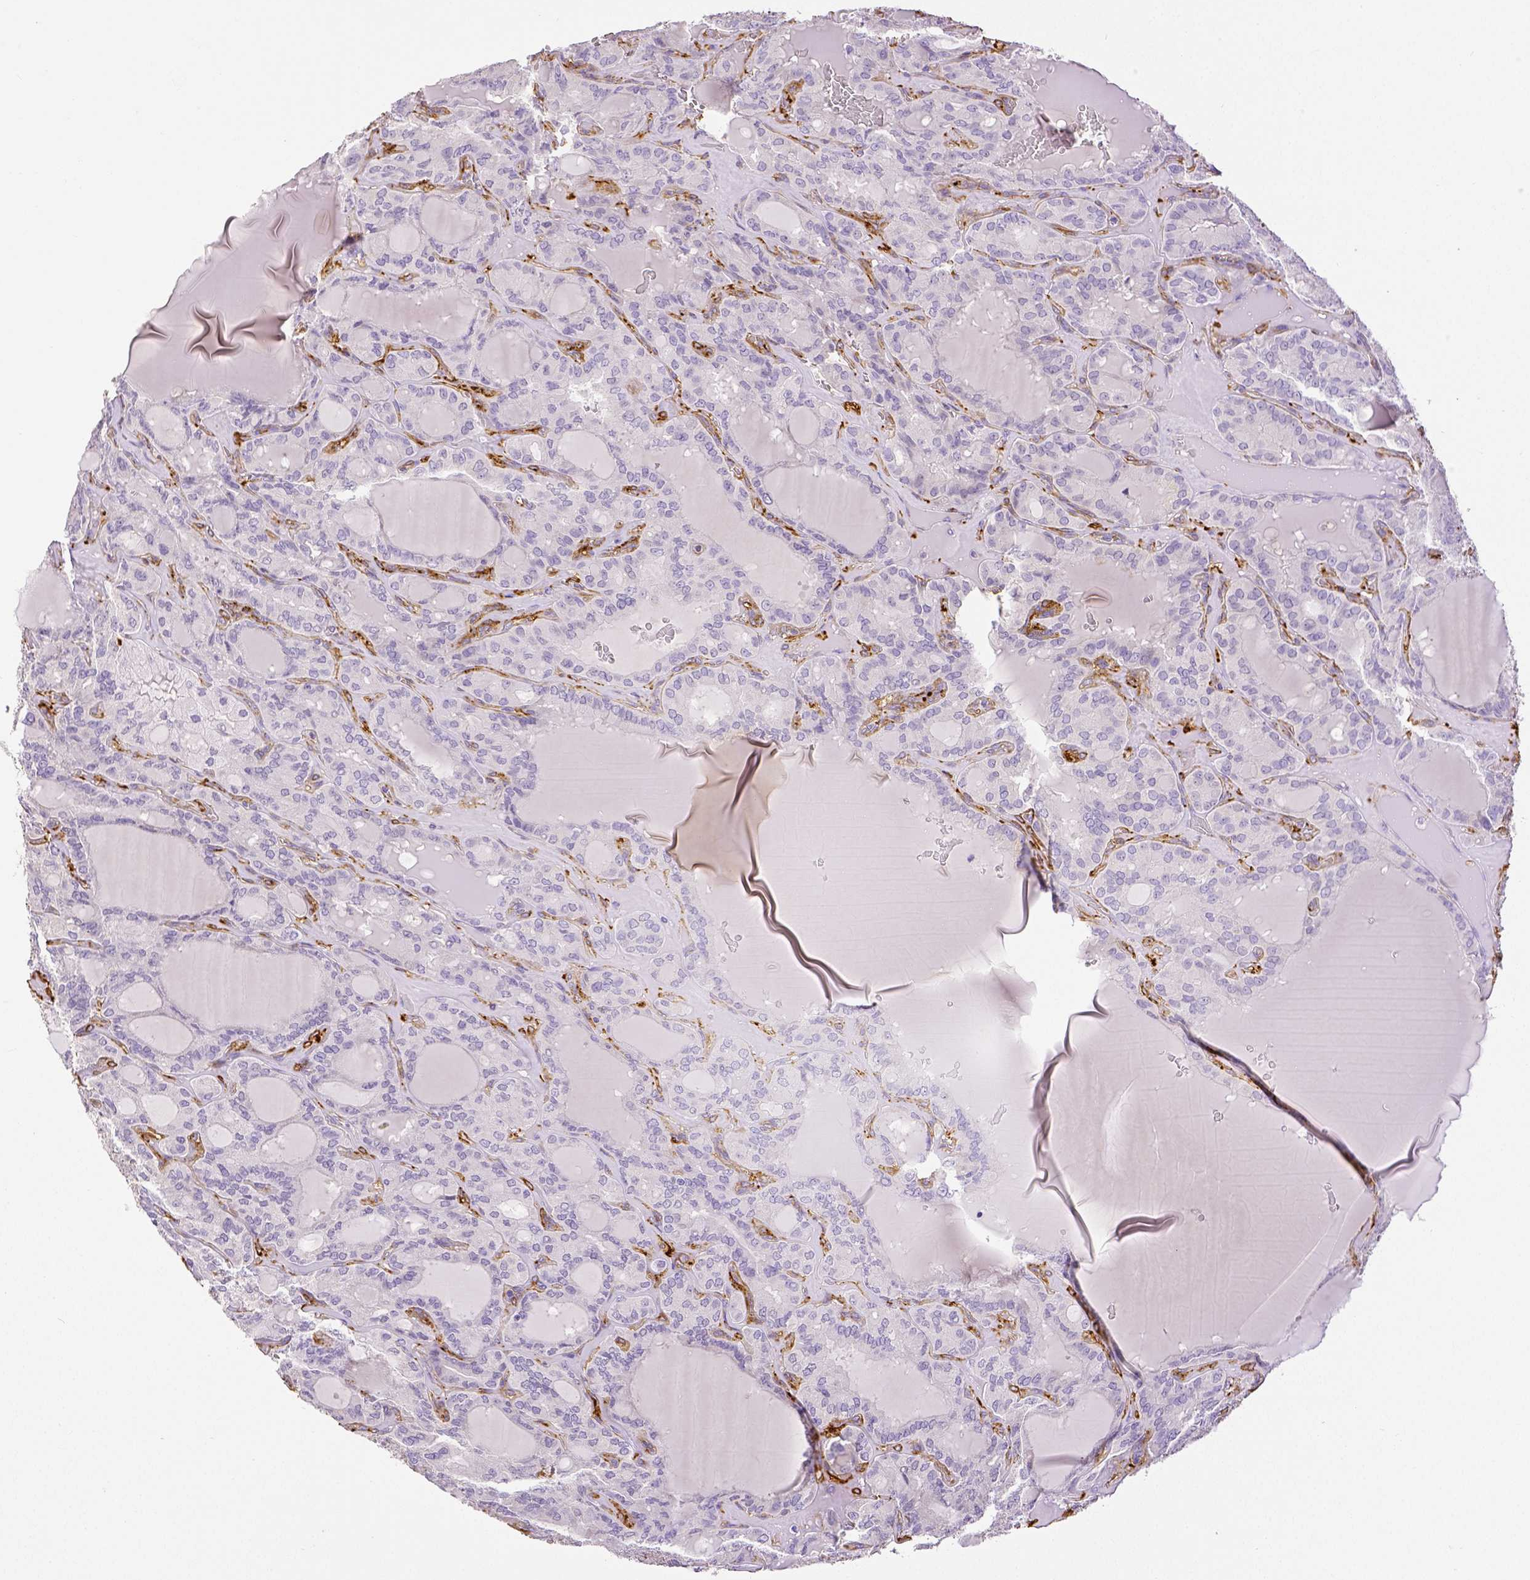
{"staining": {"intensity": "negative", "quantity": "none", "location": "none"}, "tissue": "thyroid cancer", "cell_type": "Tumor cells", "image_type": "cancer", "snomed": [{"axis": "morphology", "description": "Papillary adenocarcinoma, NOS"}, {"axis": "topography", "description": "Thyroid gland"}], "caption": "An image of thyroid cancer (papillary adenocarcinoma) stained for a protein reveals no brown staining in tumor cells. (DAB immunohistochemistry with hematoxylin counter stain).", "gene": "THY1", "patient": {"sex": "male", "age": 87}}